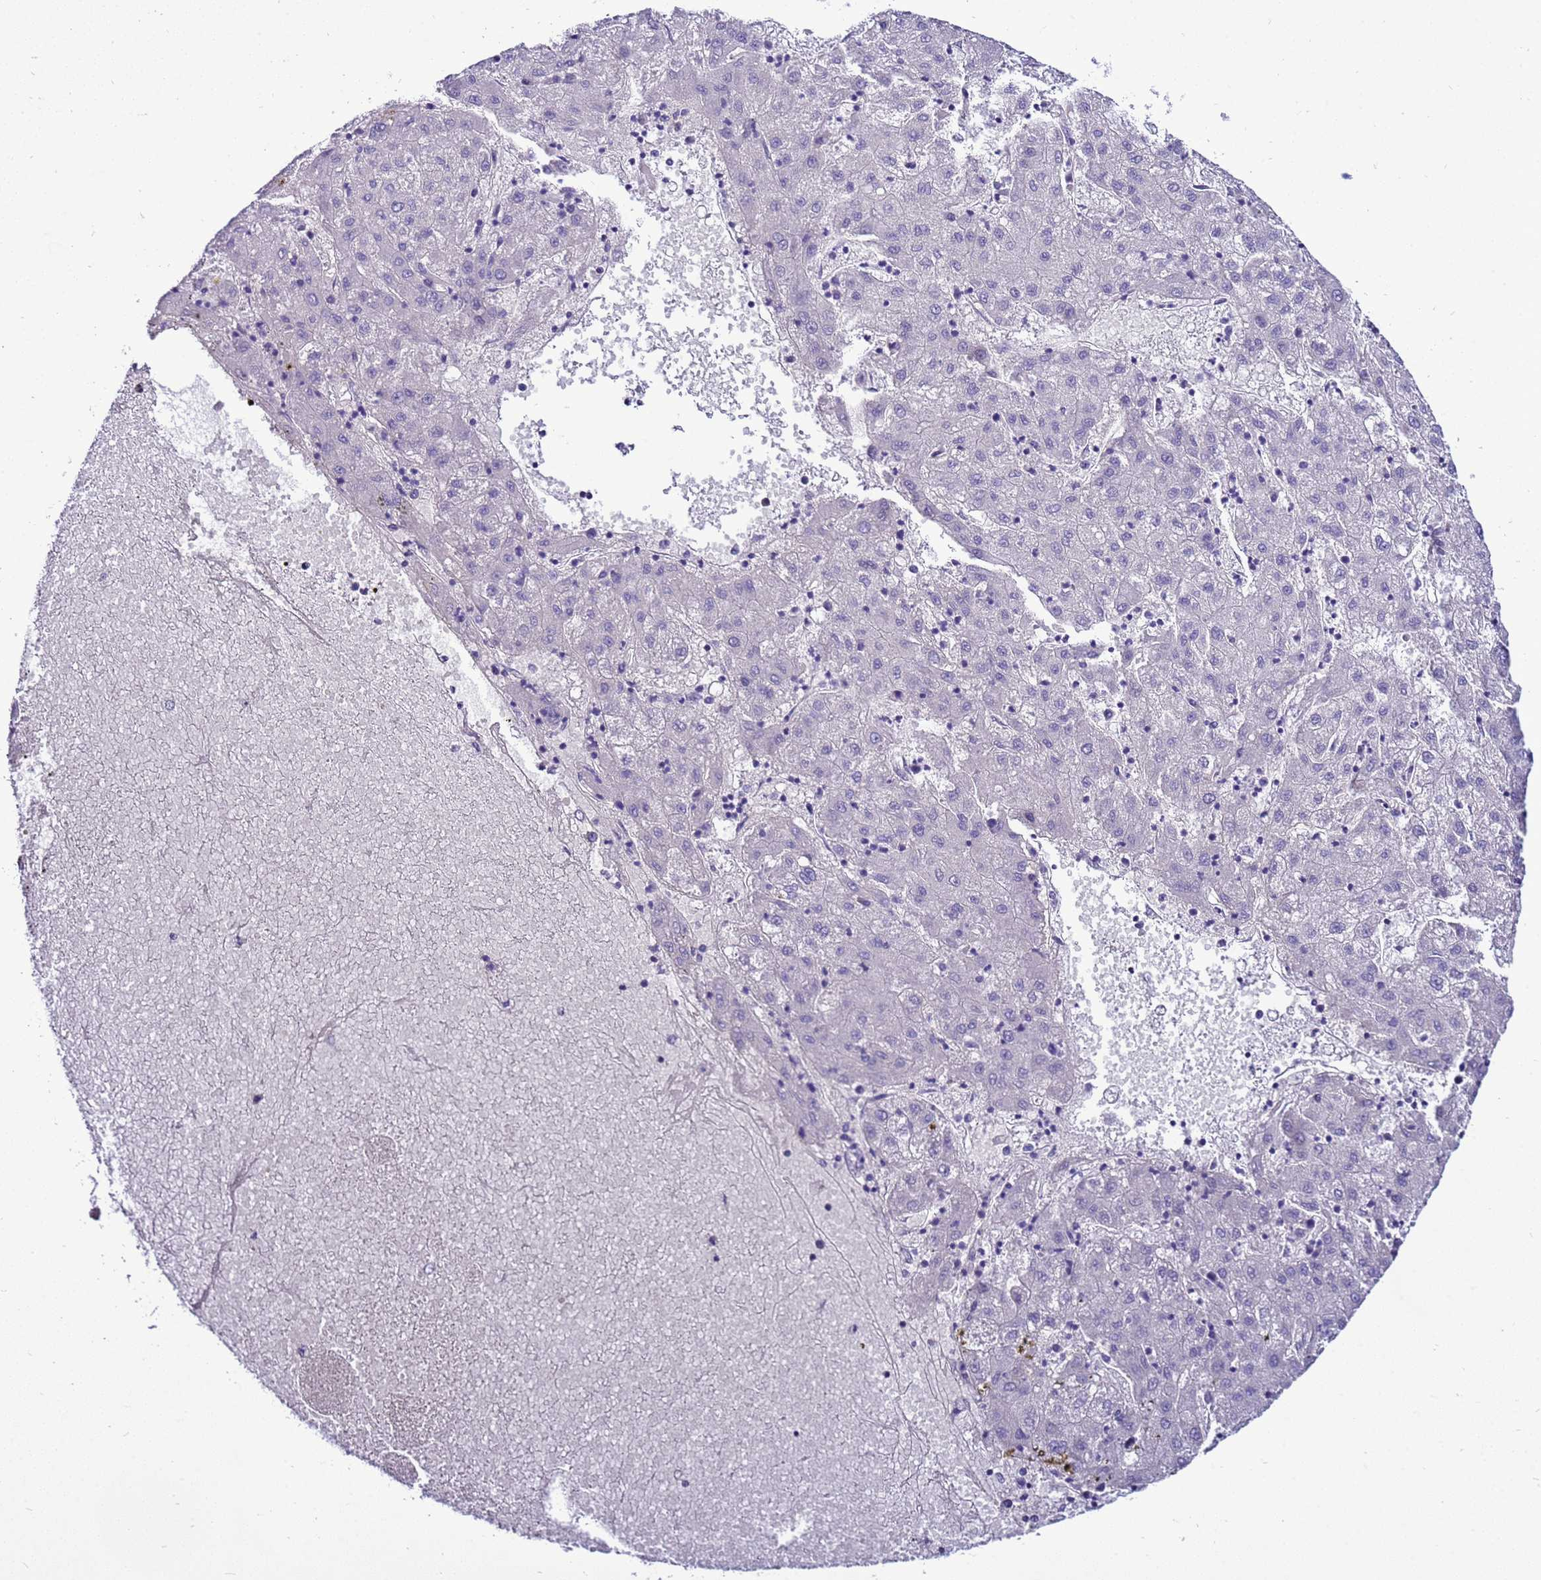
{"staining": {"intensity": "negative", "quantity": "none", "location": "none"}, "tissue": "liver cancer", "cell_type": "Tumor cells", "image_type": "cancer", "snomed": [{"axis": "morphology", "description": "Carcinoma, Hepatocellular, NOS"}, {"axis": "topography", "description": "Liver"}], "caption": "IHC photomicrograph of human hepatocellular carcinoma (liver) stained for a protein (brown), which displays no positivity in tumor cells.", "gene": "BEST2", "patient": {"sex": "male", "age": 72}}